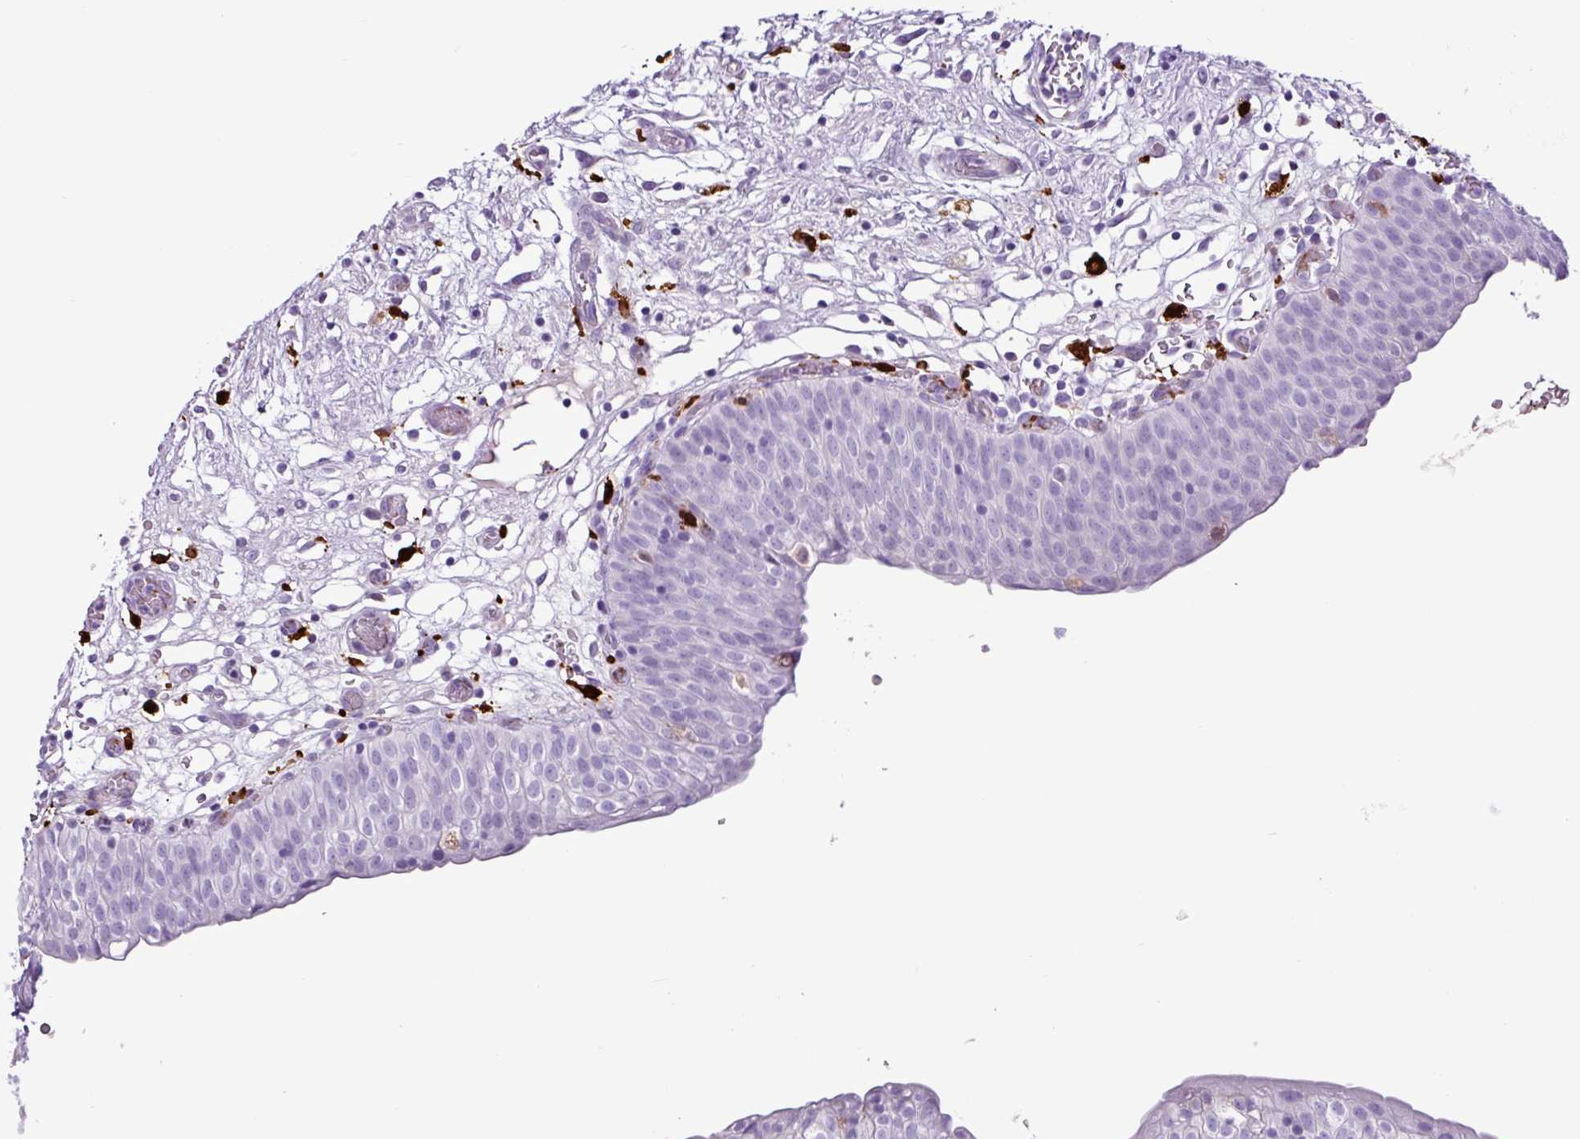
{"staining": {"intensity": "negative", "quantity": "none", "location": "none"}, "tissue": "urinary bladder", "cell_type": "Urothelial cells", "image_type": "normal", "snomed": [{"axis": "morphology", "description": "Normal tissue, NOS"}, {"axis": "topography", "description": "Urinary bladder"}], "caption": "High power microscopy histopathology image of an immunohistochemistry micrograph of unremarkable urinary bladder, revealing no significant staining in urothelial cells.", "gene": "TMEM200C", "patient": {"sex": "male", "age": 55}}